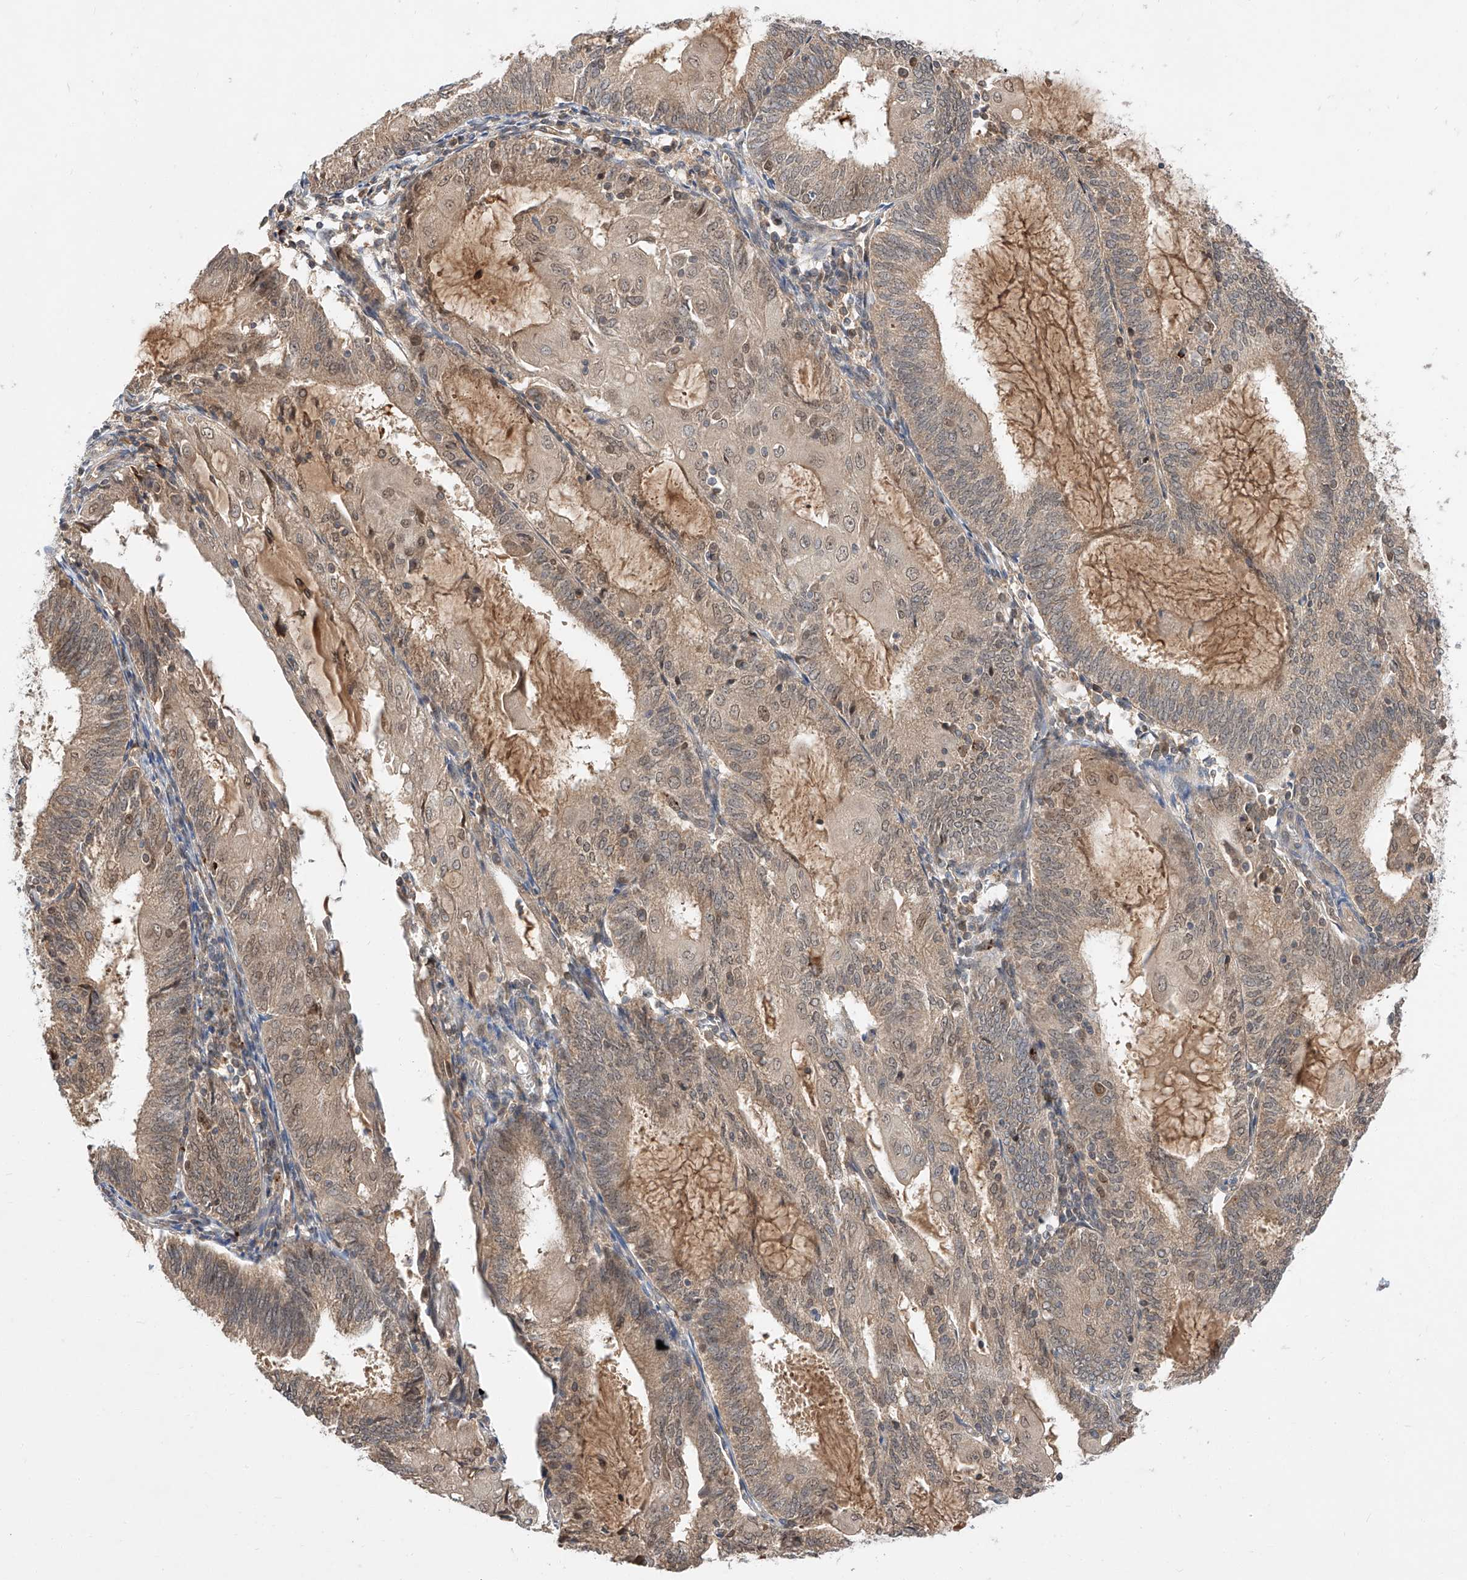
{"staining": {"intensity": "weak", "quantity": ">75%", "location": "cytoplasmic/membranous,nuclear"}, "tissue": "endometrial cancer", "cell_type": "Tumor cells", "image_type": "cancer", "snomed": [{"axis": "morphology", "description": "Adenocarcinoma, NOS"}, {"axis": "topography", "description": "Endometrium"}], "caption": "Protein expression analysis of human endometrial cancer reveals weak cytoplasmic/membranous and nuclear expression in about >75% of tumor cells.", "gene": "DIRAS3", "patient": {"sex": "female", "age": 81}}